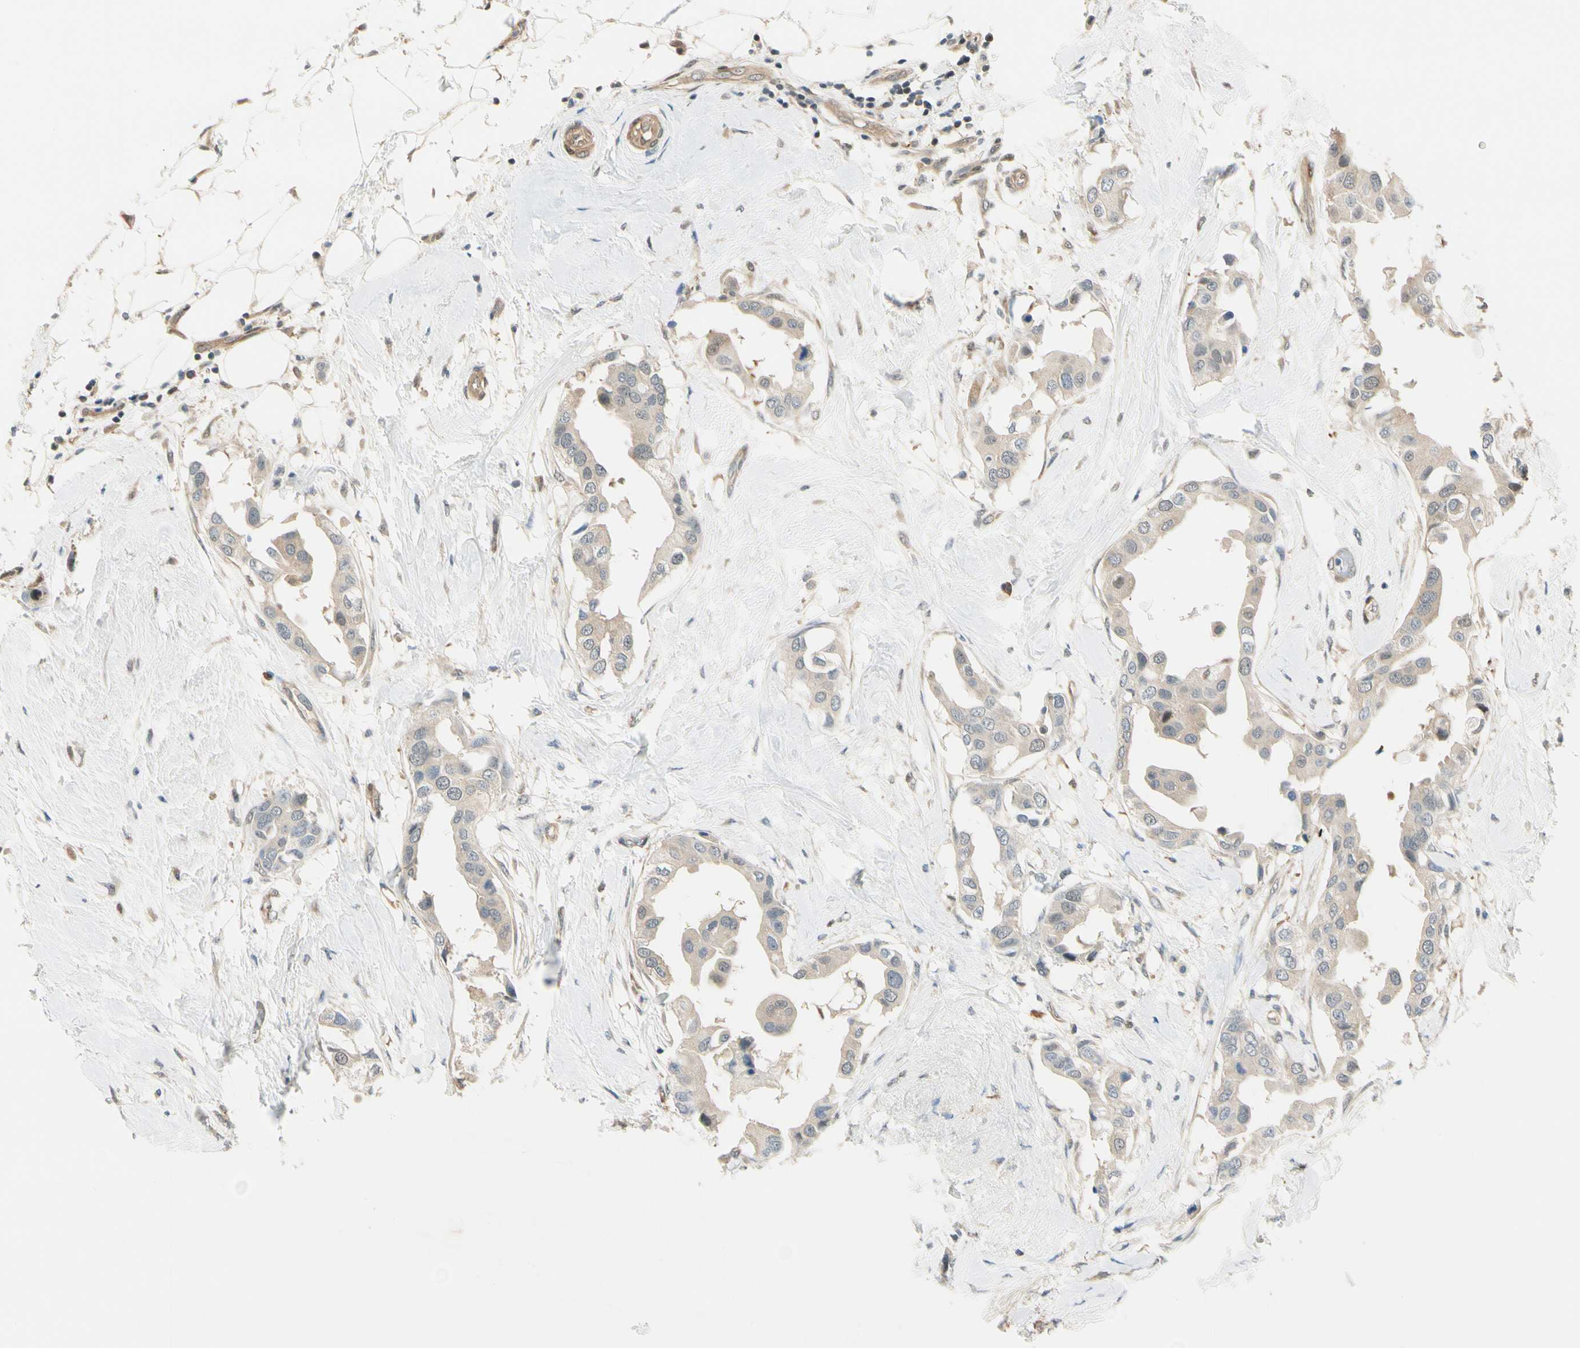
{"staining": {"intensity": "weak", "quantity": ">75%", "location": "cytoplasmic/membranous"}, "tissue": "breast cancer", "cell_type": "Tumor cells", "image_type": "cancer", "snomed": [{"axis": "morphology", "description": "Duct carcinoma"}, {"axis": "topography", "description": "Breast"}], "caption": "Immunohistochemical staining of human breast cancer (infiltrating ductal carcinoma) exhibits weak cytoplasmic/membranous protein positivity in approximately >75% of tumor cells. Nuclei are stained in blue.", "gene": "RASGRF1", "patient": {"sex": "female", "age": 40}}